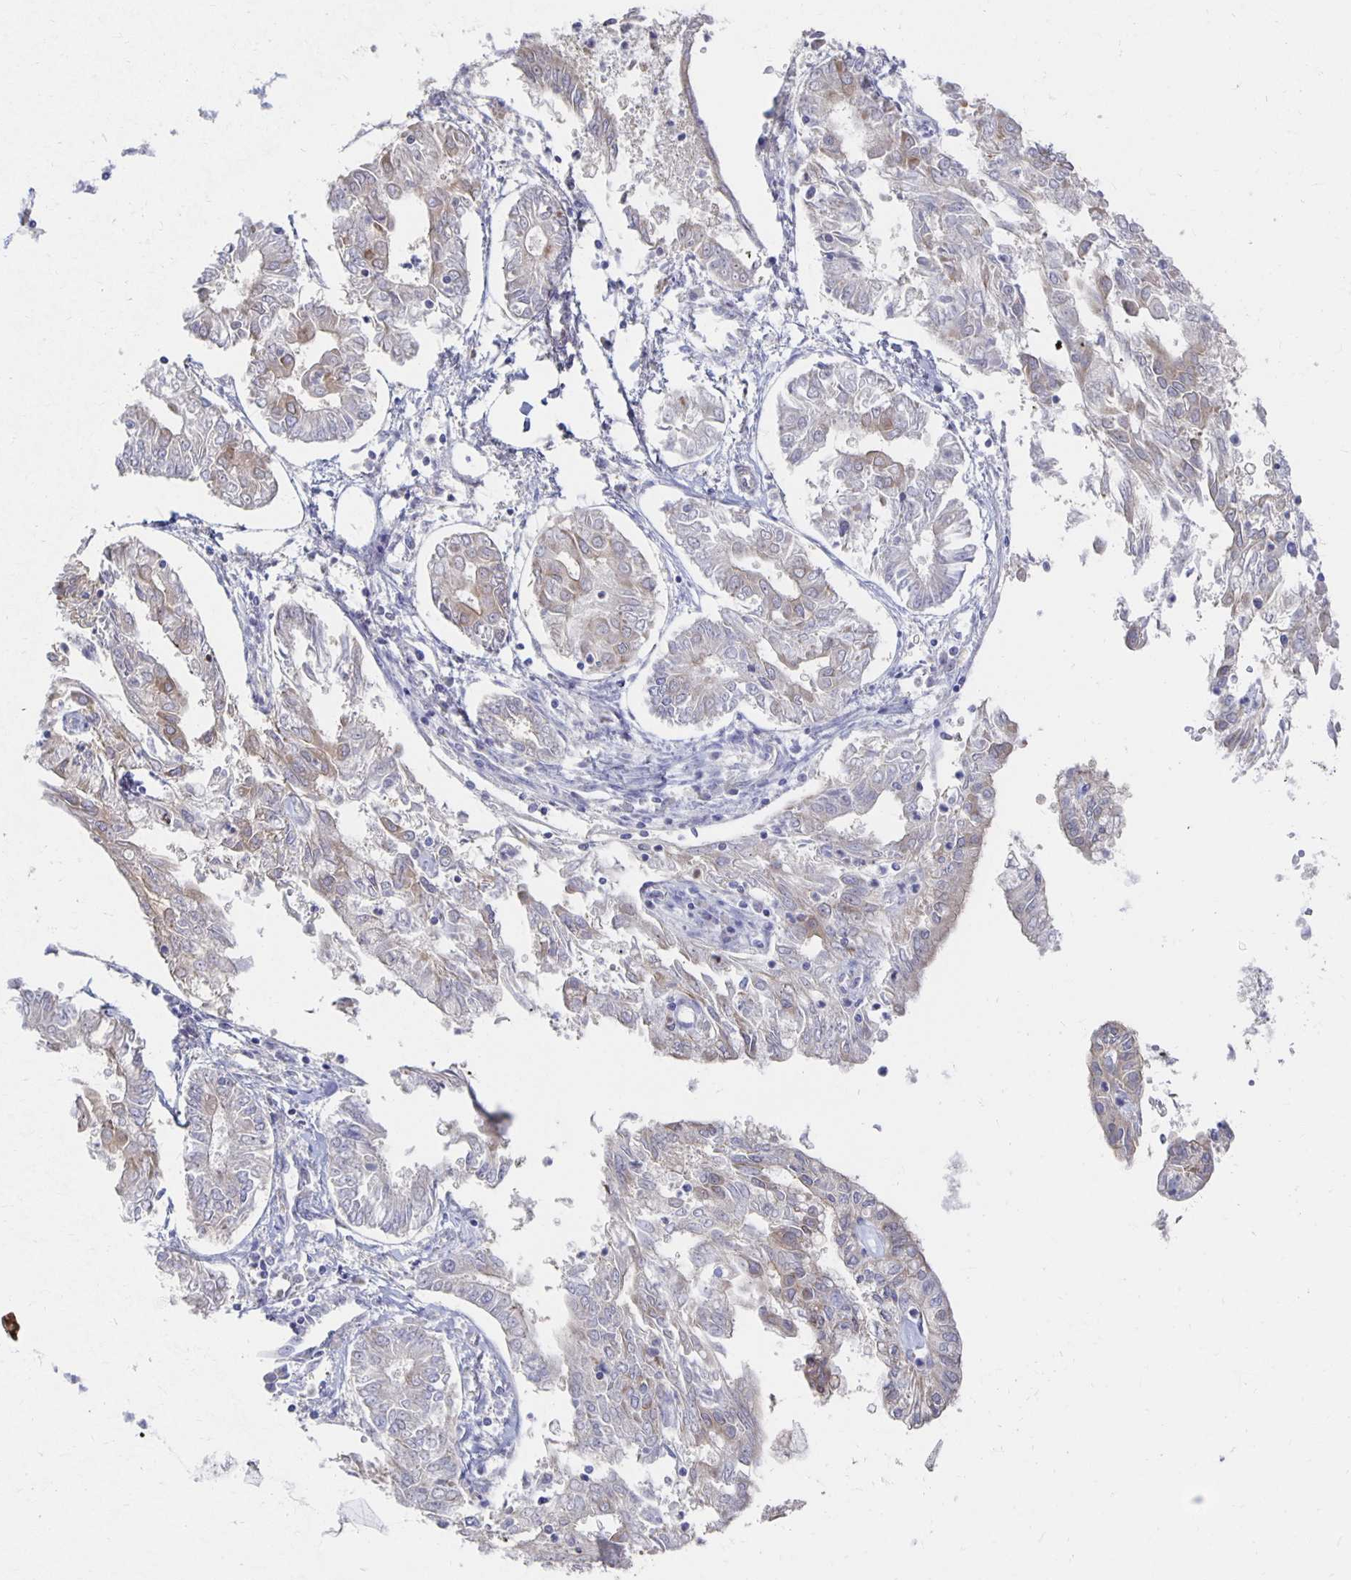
{"staining": {"intensity": "weak", "quantity": "<25%", "location": "cytoplasmic/membranous"}, "tissue": "endometrial cancer", "cell_type": "Tumor cells", "image_type": "cancer", "snomed": [{"axis": "morphology", "description": "Adenocarcinoma, NOS"}, {"axis": "topography", "description": "Endometrium"}], "caption": "This is an immunohistochemistry micrograph of human endometrial adenocarcinoma. There is no positivity in tumor cells.", "gene": "NKX2-8", "patient": {"sex": "female", "age": 68}}